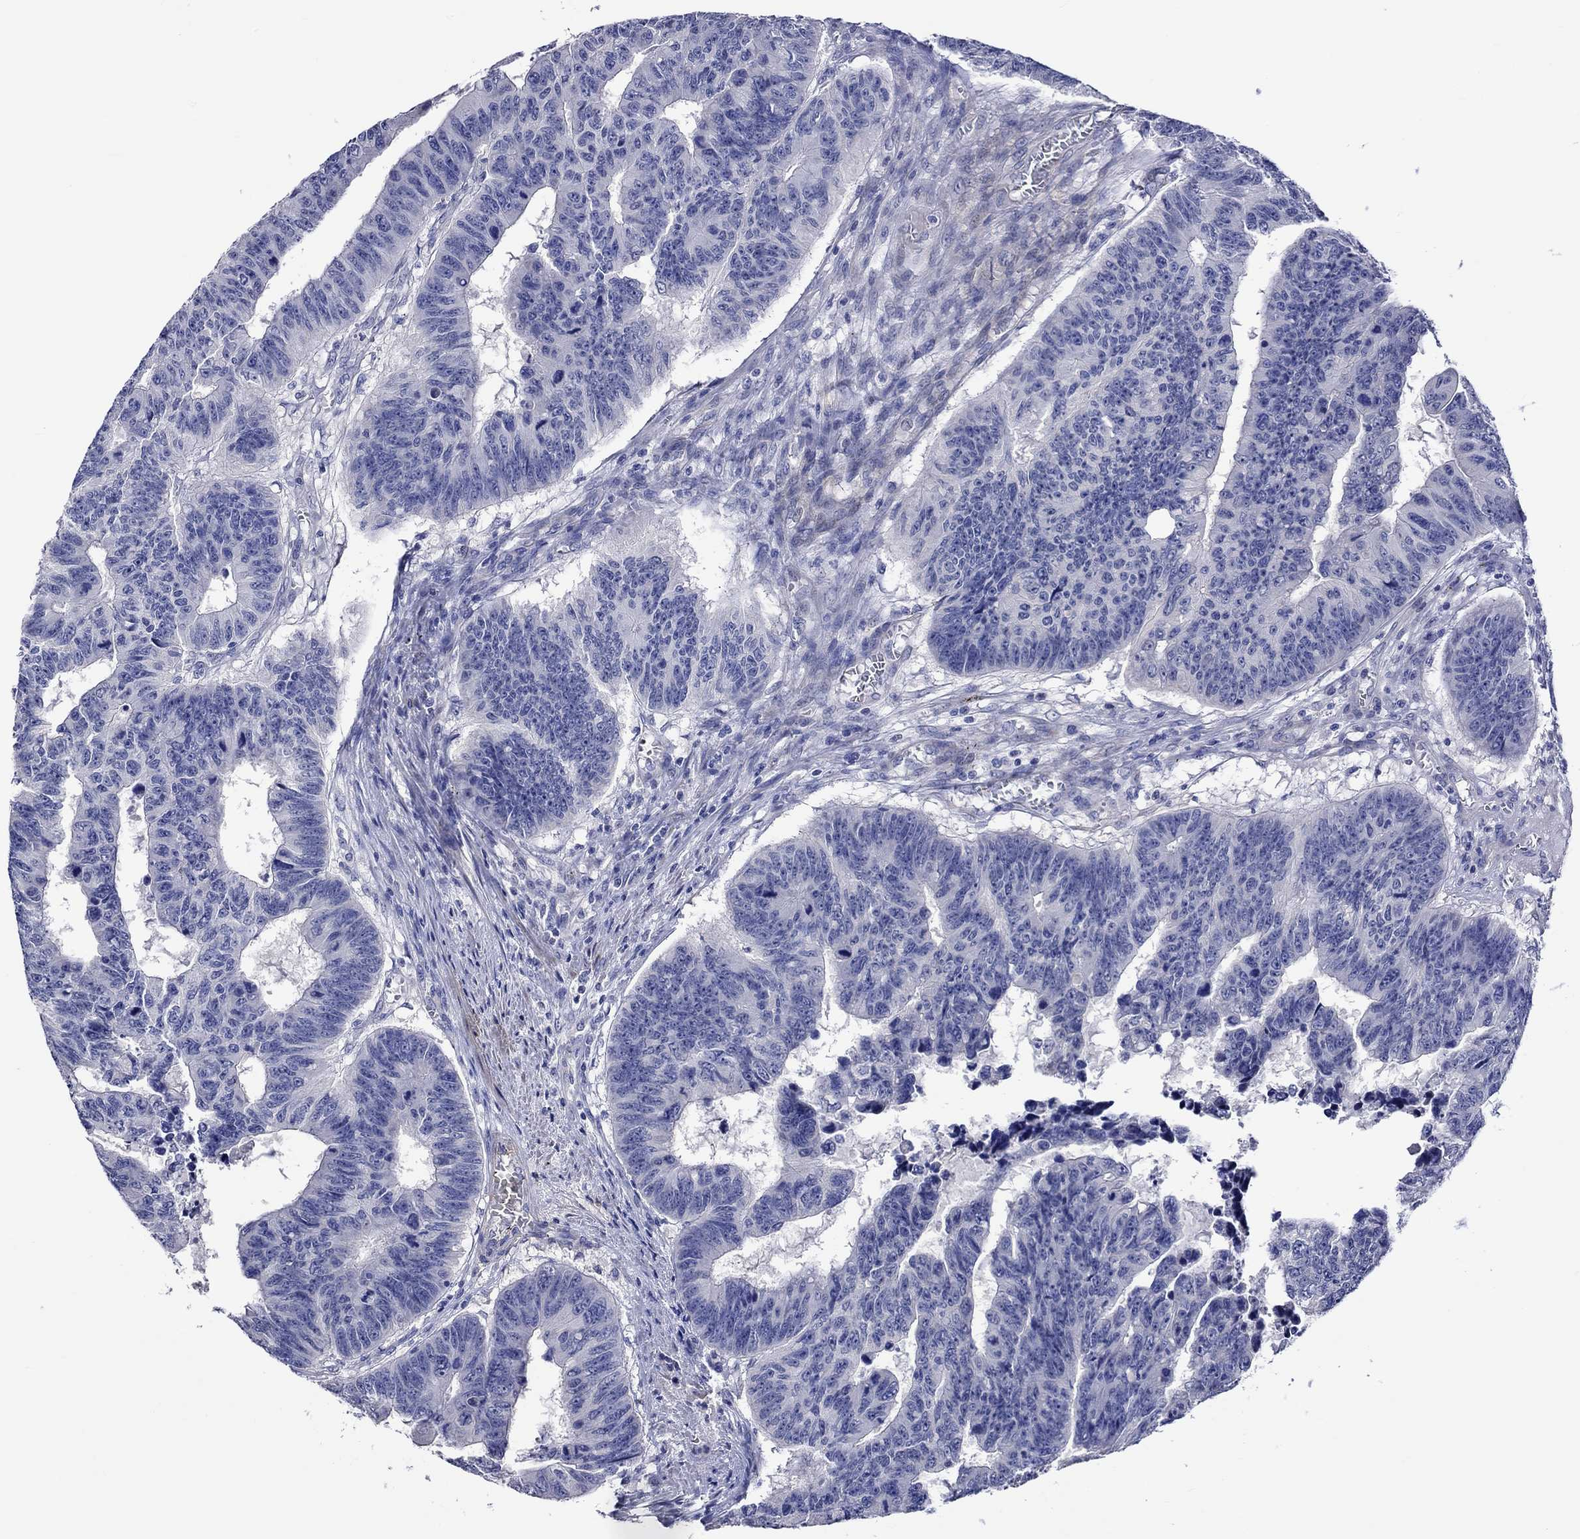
{"staining": {"intensity": "negative", "quantity": "none", "location": "none"}, "tissue": "colorectal cancer", "cell_type": "Tumor cells", "image_type": "cancer", "snomed": [{"axis": "morphology", "description": "Adenocarcinoma, NOS"}, {"axis": "topography", "description": "Appendix"}, {"axis": "topography", "description": "Colon"}, {"axis": "topography", "description": "Cecum"}, {"axis": "topography", "description": "Colon asc"}], "caption": "Immunohistochemical staining of human adenocarcinoma (colorectal) exhibits no significant staining in tumor cells.", "gene": "CRYAB", "patient": {"sex": "female", "age": 85}}